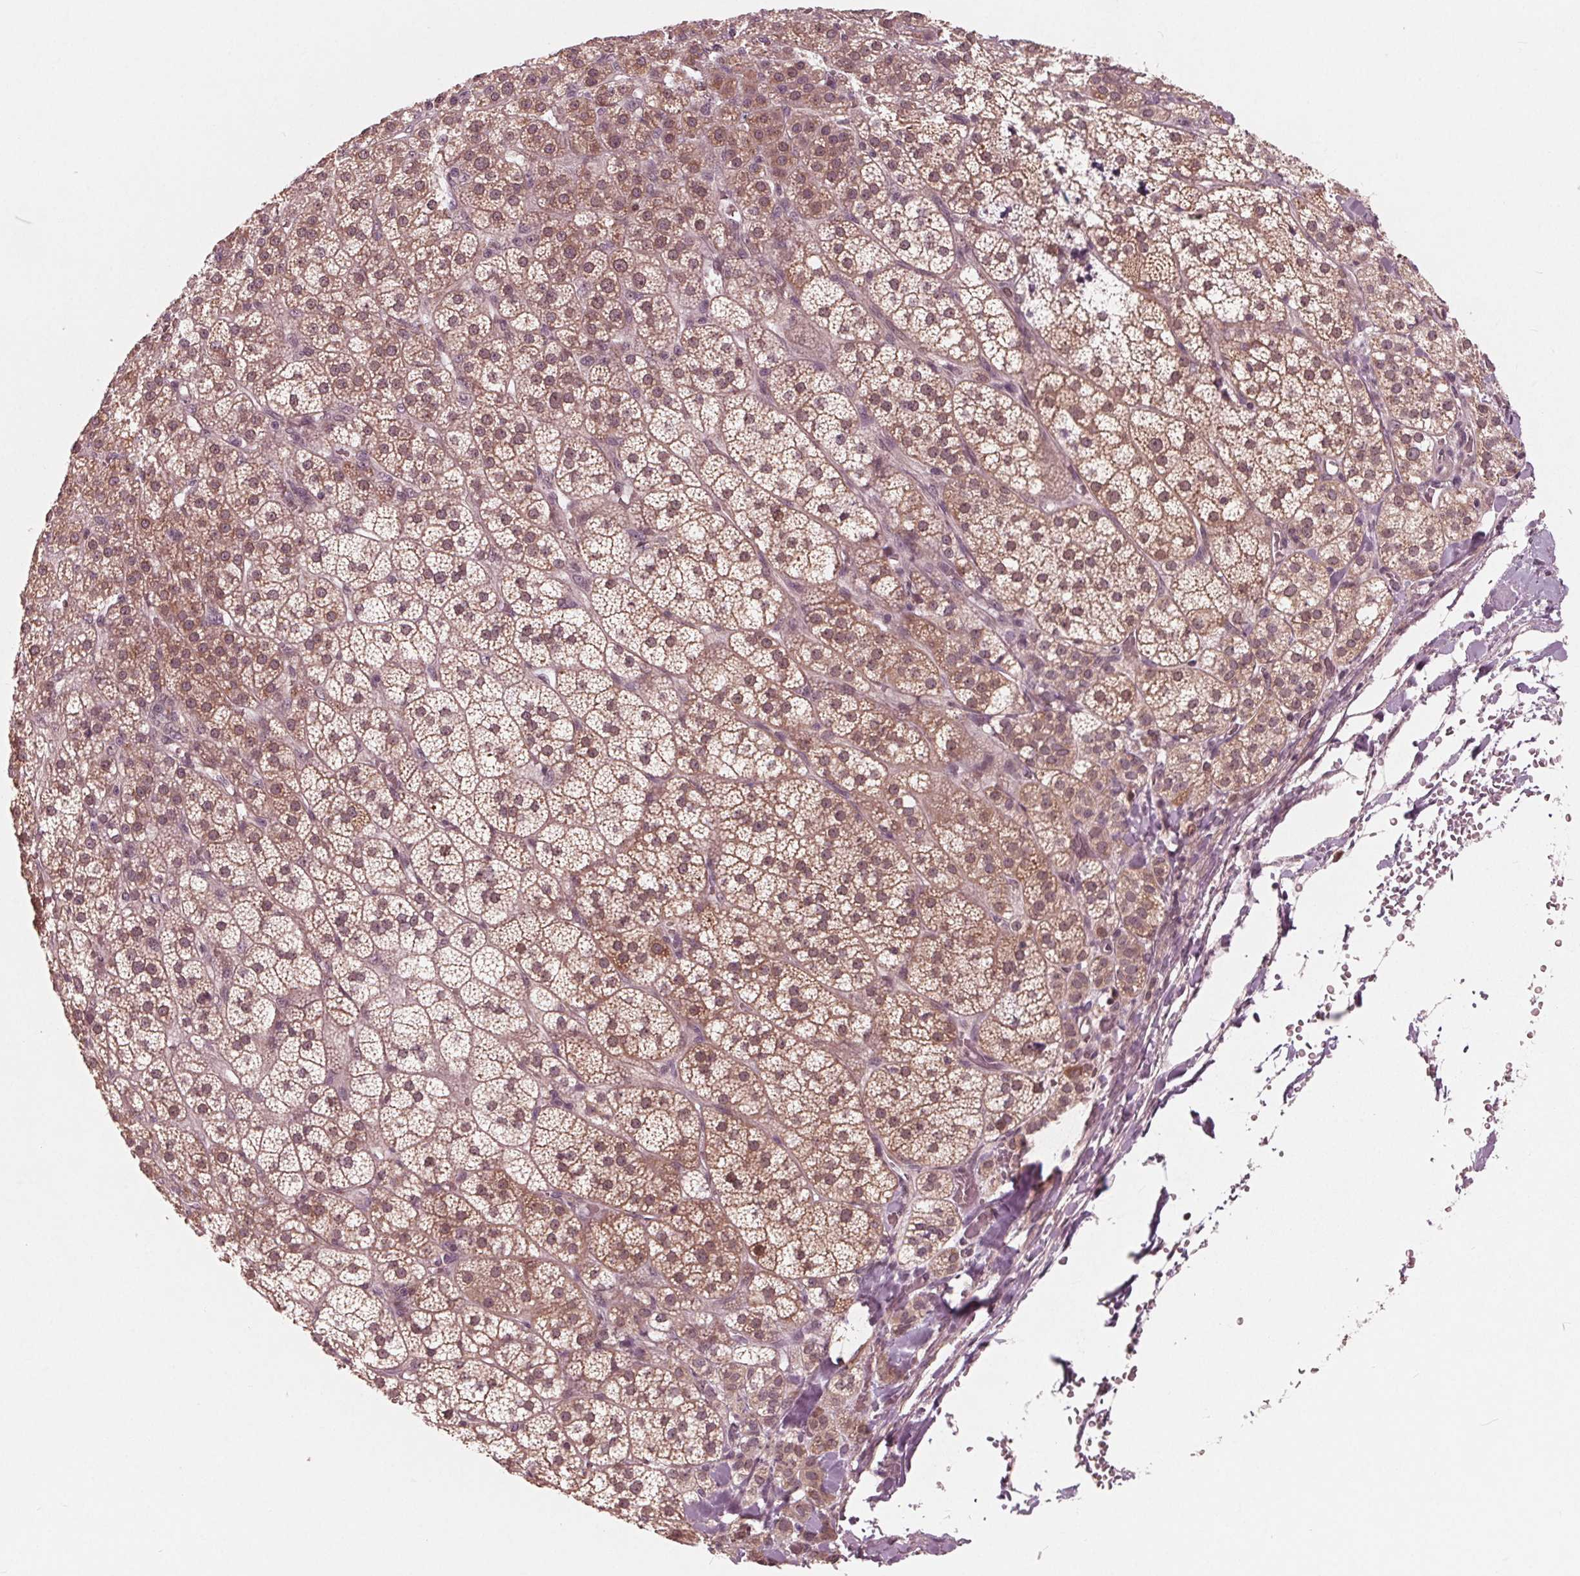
{"staining": {"intensity": "weak", "quantity": ">75%", "location": "cytoplasmic/membranous,nuclear"}, "tissue": "adrenal gland", "cell_type": "Glandular cells", "image_type": "normal", "snomed": [{"axis": "morphology", "description": "Normal tissue, NOS"}, {"axis": "topography", "description": "Adrenal gland"}], "caption": "Immunohistochemical staining of normal human adrenal gland displays weak cytoplasmic/membranous,nuclear protein positivity in about >75% of glandular cells. Using DAB (brown) and hematoxylin (blue) stains, captured at high magnification using brightfield microscopy.", "gene": "UBALD1", "patient": {"sex": "female", "age": 60}}